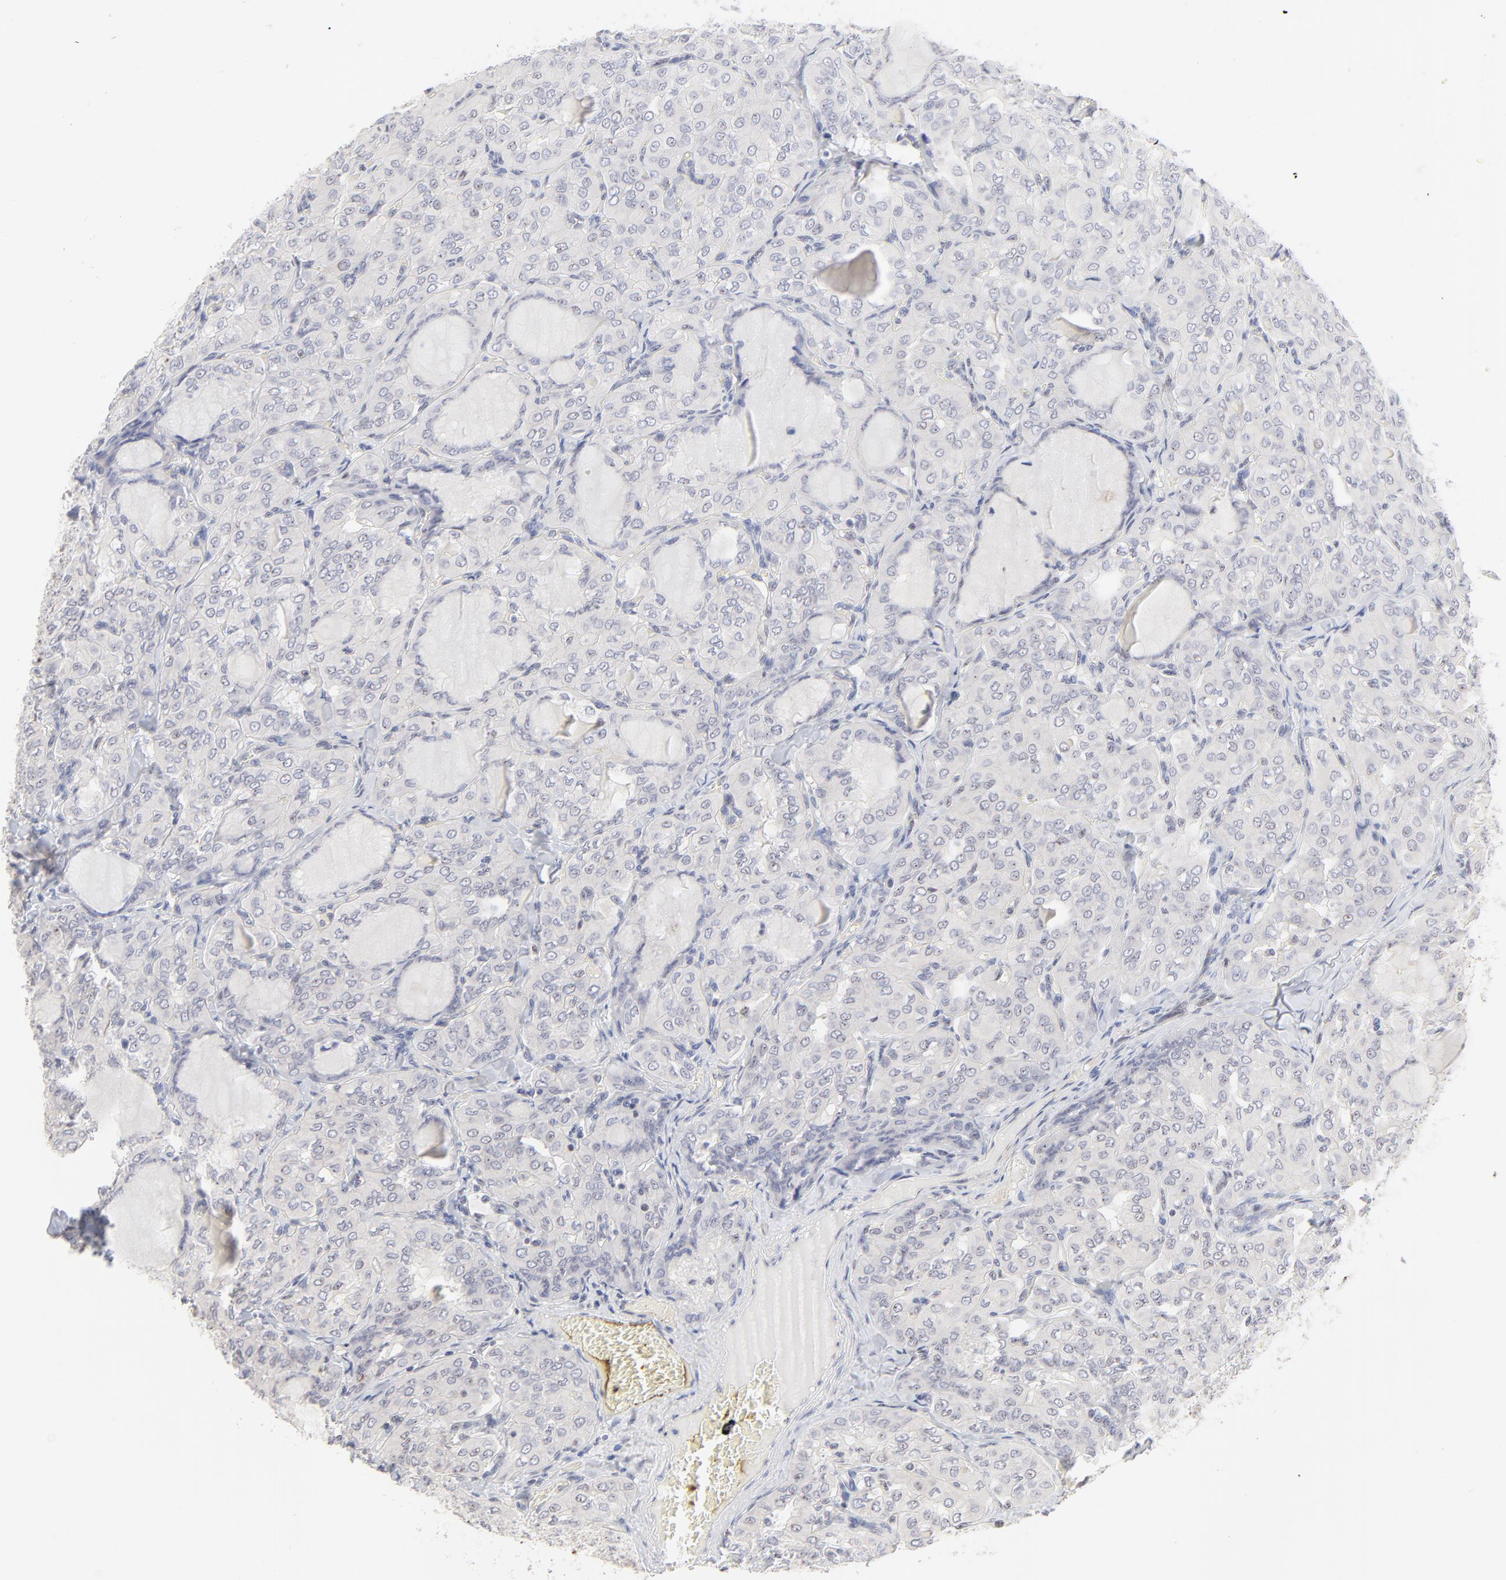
{"staining": {"intensity": "negative", "quantity": "none", "location": "none"}, "tissue": "thyroid cancer", "cell_type": "Tumor cells", "image_type": "cancer", "snomed": [{"axis": "morphology", "description": "Papillary adenocarcinoma, NOS"}, {"axis": "topography", "description": "Thyroid gland"}], "caption": "Papillary adenocarcinoma (thyroid) stained for a protein using IHC shows no positivity tumor cells.", "gene": "NFIL3", "patient": {"sex": "male", "age": 20}}